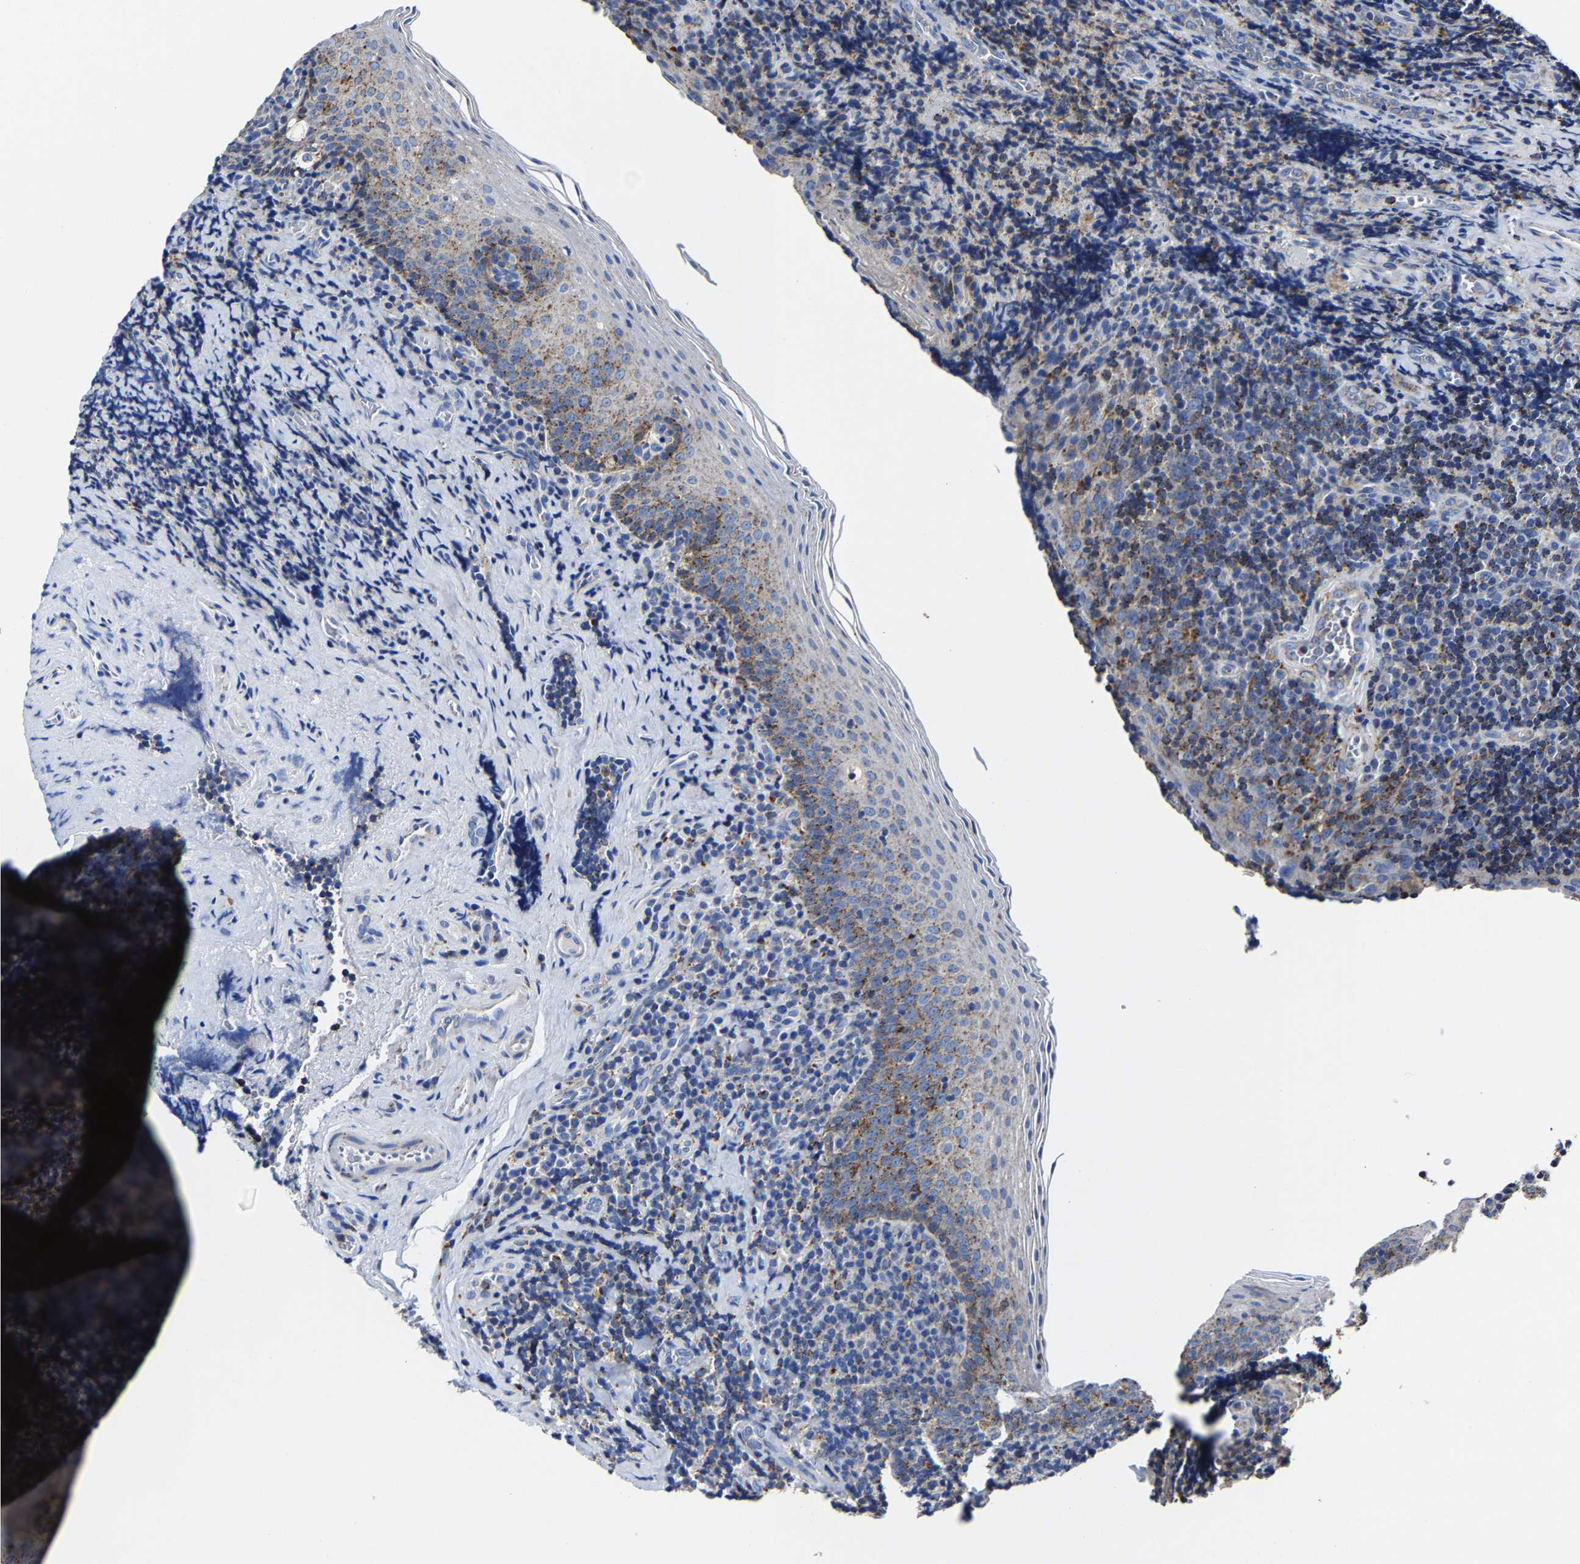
{"staining": {"intensity": "moderate", "quantity": ">75%", "location": "cytoplasmic/membranous"}, "tissue": "tonsil", "cell_type": "Germinal center cells", "image_type": "normal", "snomed": [{"axis": "morphology", "description": "Normal tissue, NOS"}, {"axis": "morphology", "description": "Inflammation, NOS"}, {"axis": "topography", "description": "Tonsil"}], "caption": "Protein staining of normal tonsil shows moderate cytoplasmic/membranous expression in approximately >75% of germinal center cells. (brown staining indicates protein expression, while blue staining denotes nuclei).", "gene": "LAMTOR4", "patient": {"sex": "female", "age": 31}}